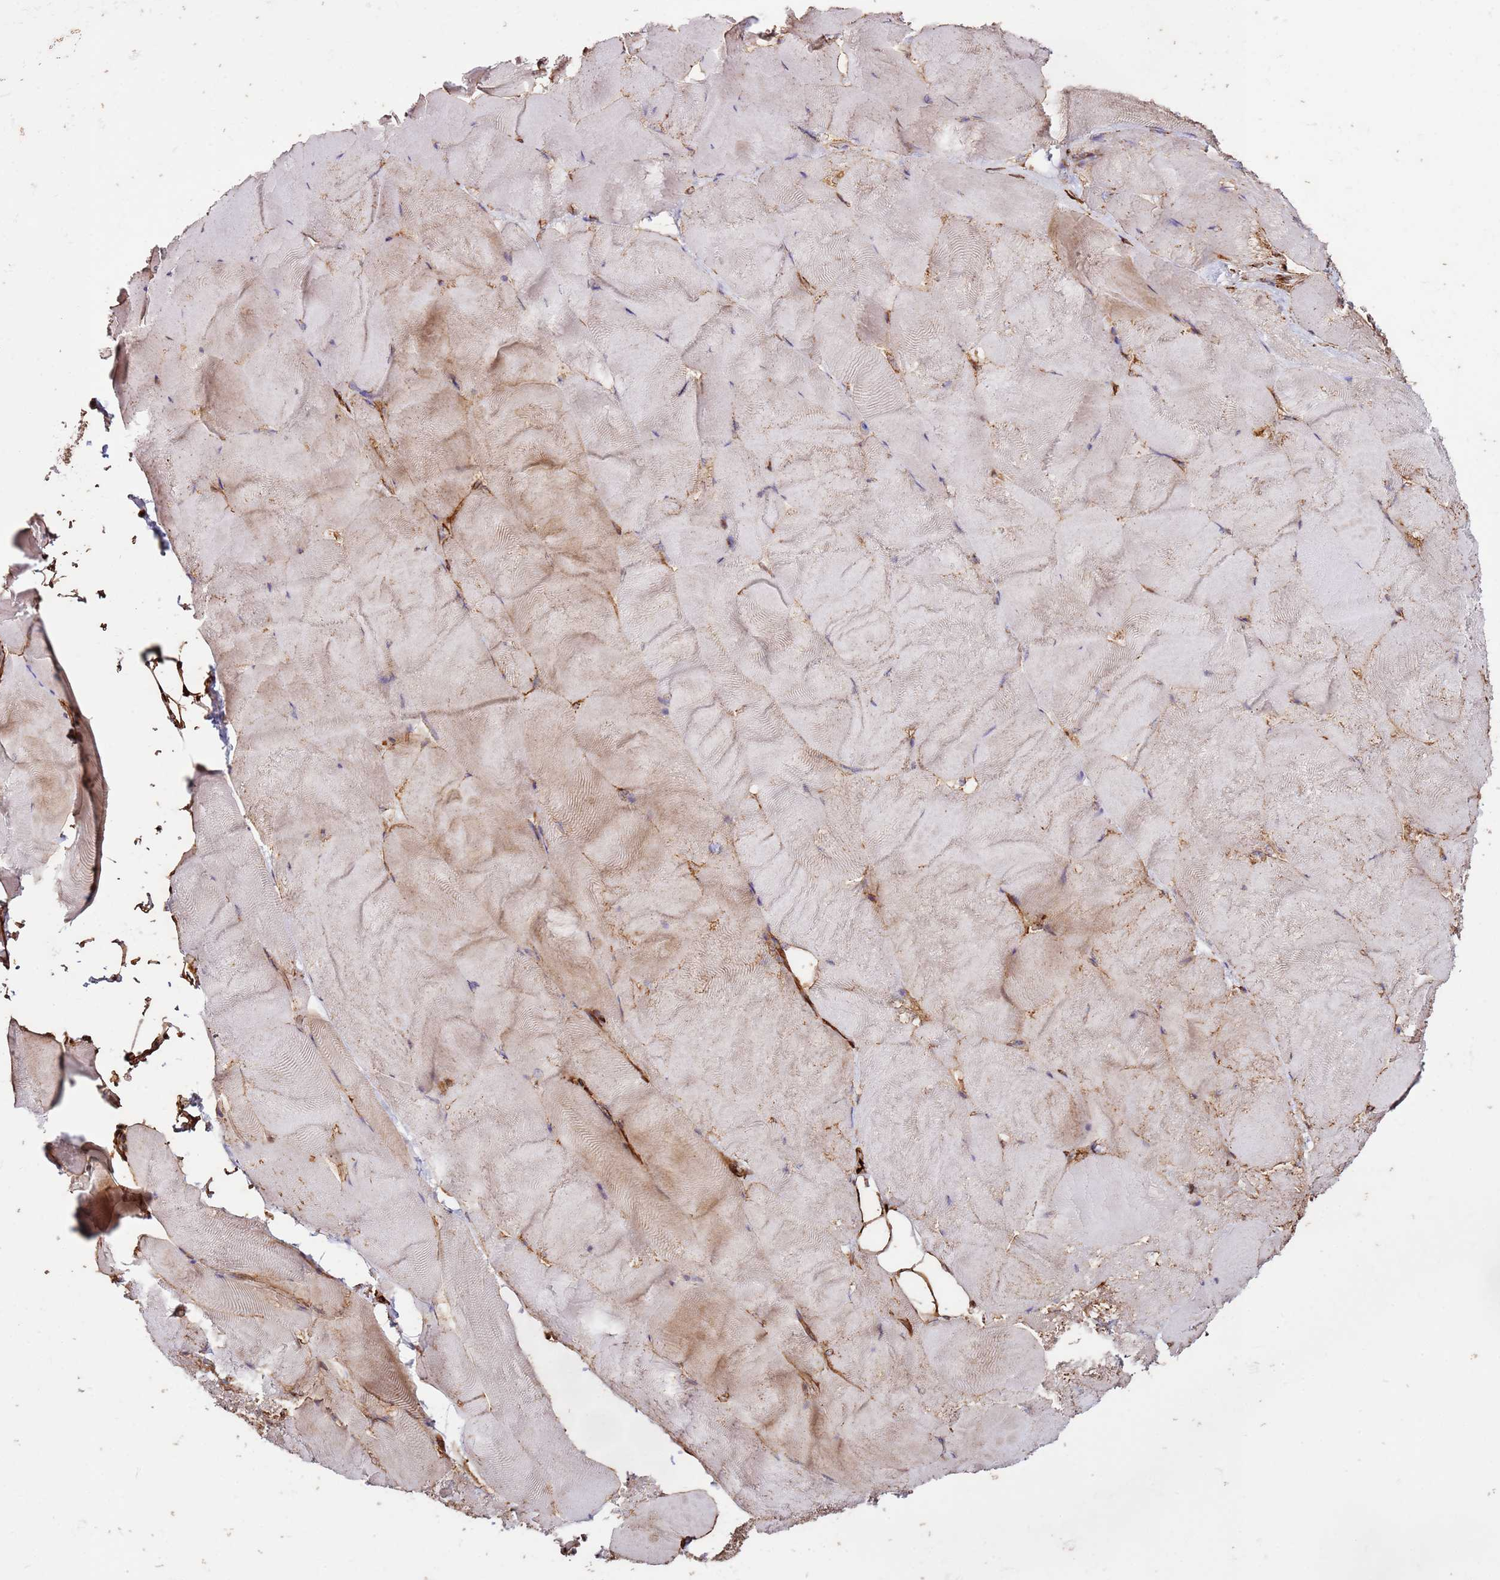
{"staining": {"intensity": "moderate", "quantity": "<25%", "location": "cytoplasmic/membranous"}, "tissue": "skeletal muscle", "cell_type": "Myocytes", "image_type": "normal", "snomed": [{"axis": "morphology", "description": "Normal tissue, NOS"}, {"axis": "topography", "description": "Skeletal muscle"}], "caption": "IHC staining of benign skeletal muscle, which shows low levels of moderate cytoplasmic/membranous staining in about <25% of myocytes indicating moderate cytoplasmic/membranous protein expression. The staining was performed using DAB (3,3'-diaminobenzidine) (brown) for protein detection and nuclei were counterstained in hematoxylin (blue).", "gene": "MRGPRE", "patient": {"sex": "female", "age": 64}}